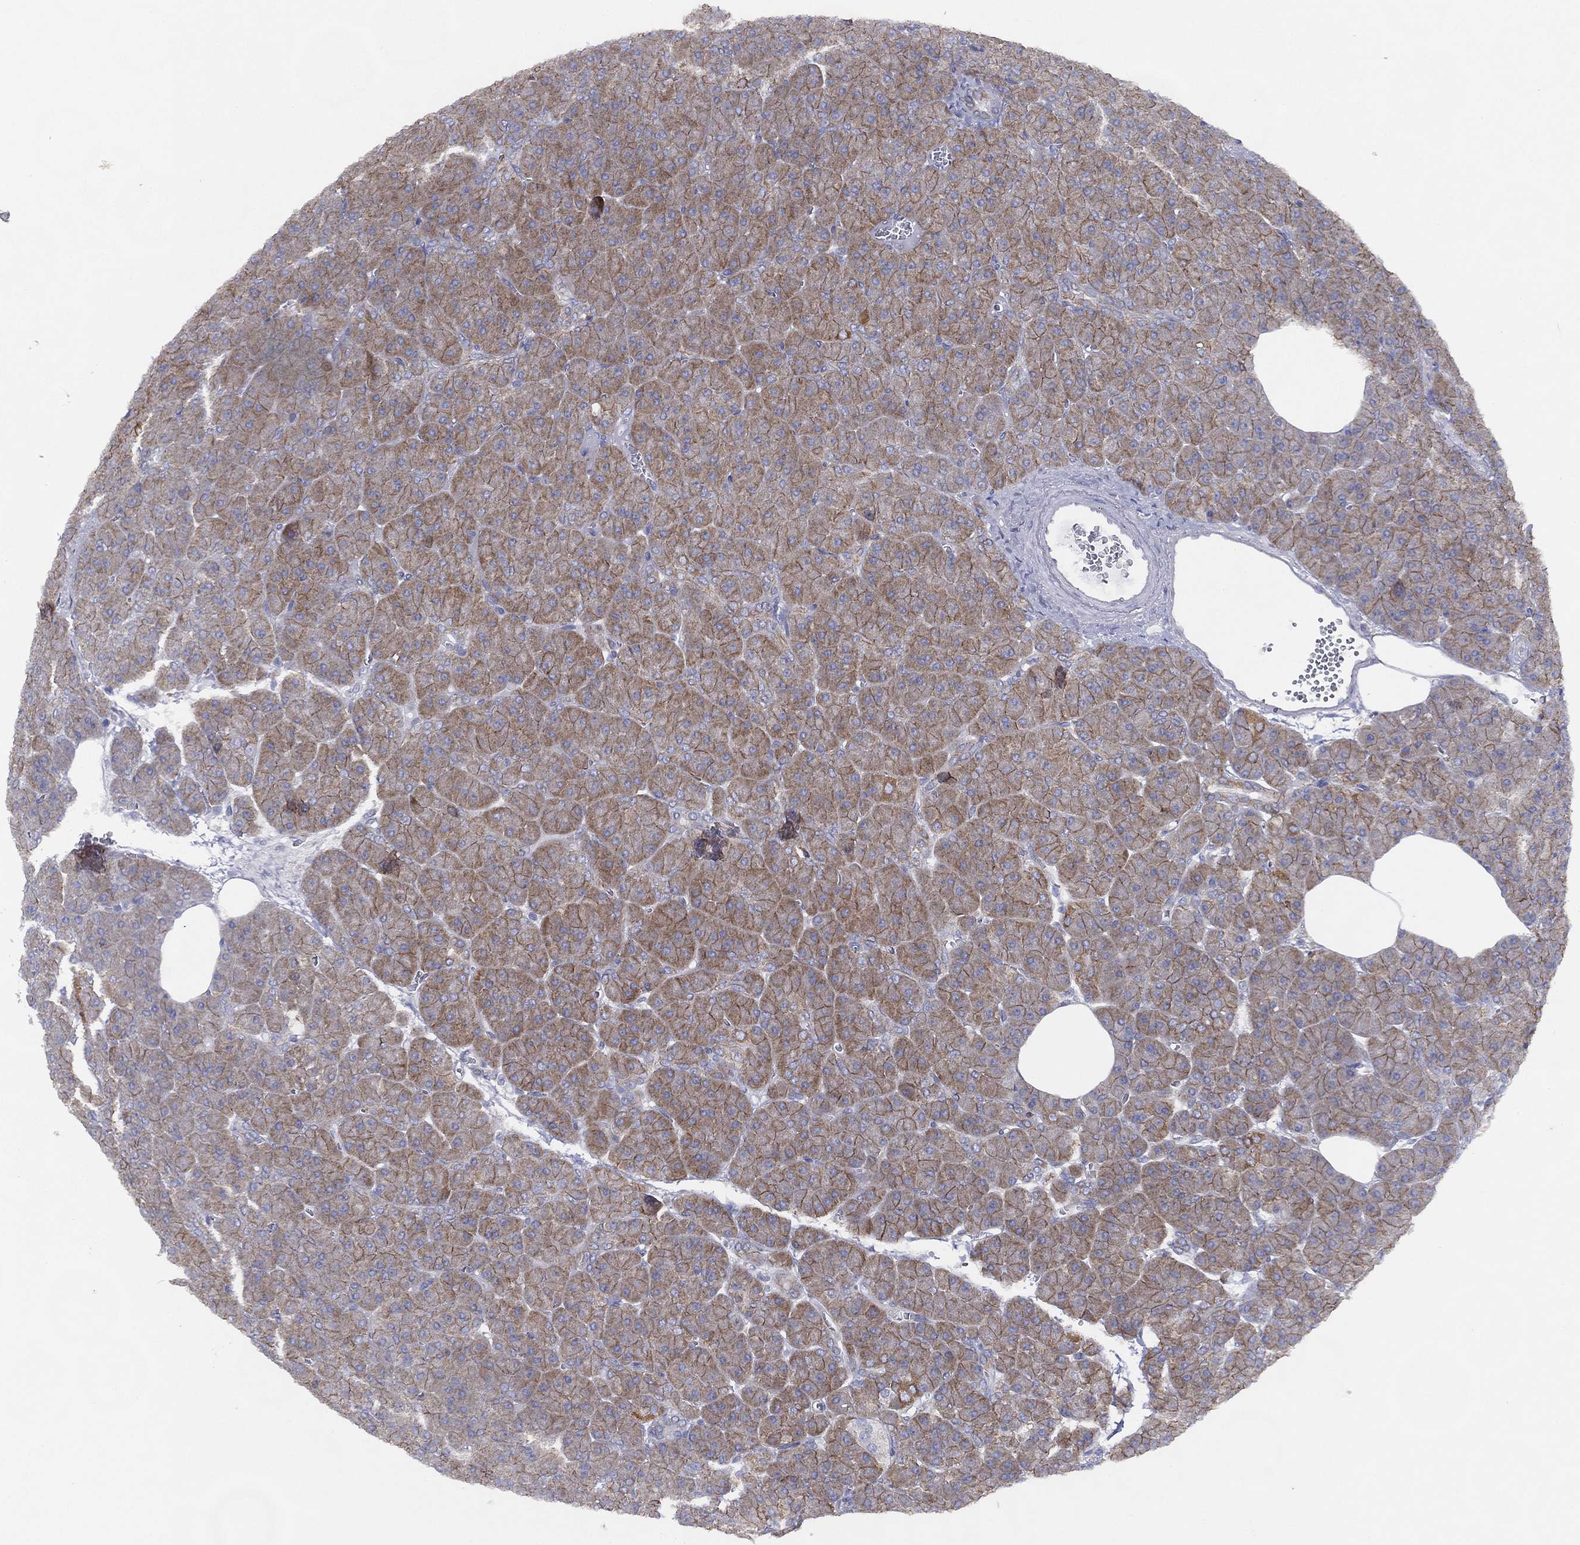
{"staining": {"intensity": "moderate", "quantity": ">75%", "location": "cytoplasmic/membranous"}, "tissue": "pancreas", "cell_type": "Exocrine glandular cells", "image_type": "normal", "snomed": [{"axis": "morphology", "description": "Normal tissue, NOS"}, {"axis": "topography", "description": "Pancreas"}], "caption": "Exocrine glandular cells exhibit moderate cytoplasmic/membranous staining in approximately >75% of cells in benign pancreas.", "gene": "ZNF223", "patient": {"sex": "male", "age": 61}}